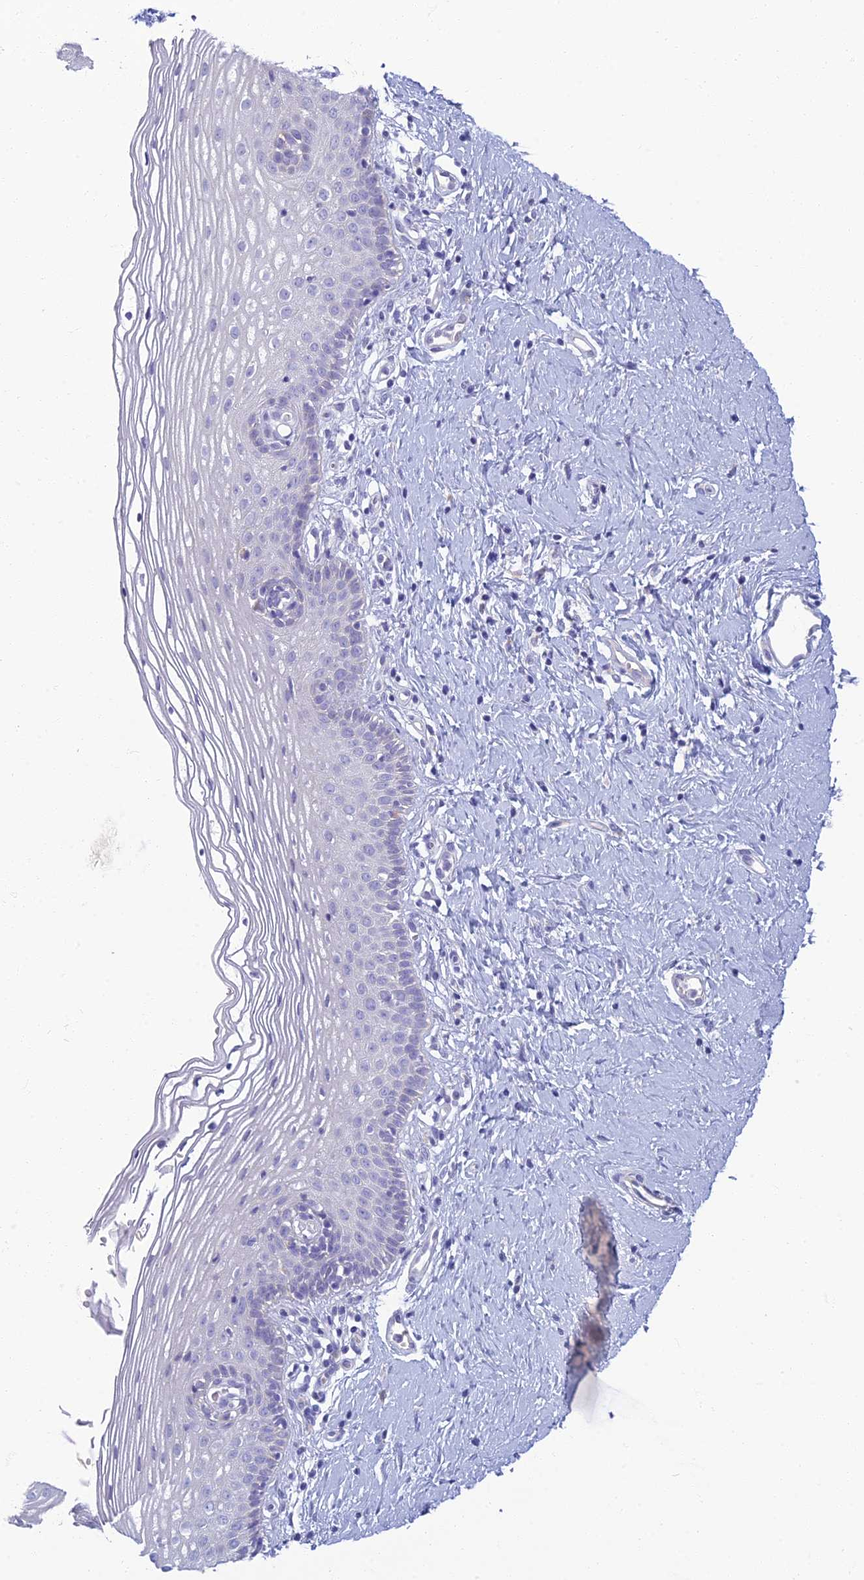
{"staining": {"intensity": "negative", "quantity": "none", "location": "none"}, "tissue": "vagina", "cell_type": "Squamous epithelial cells", "image_type": "normal", "snomed": [{"axis": "morphology", "description": "Normal tissue, NOS"}, {"axis": "topography", "description": "Vagina"}], "caption": "Human vagina stained for a protein using immunohistochemistry exhibits no staining in squamous epithelial cells.", "gene": "SLC25A41", "patient": {"sex": "female", "age": 32}}